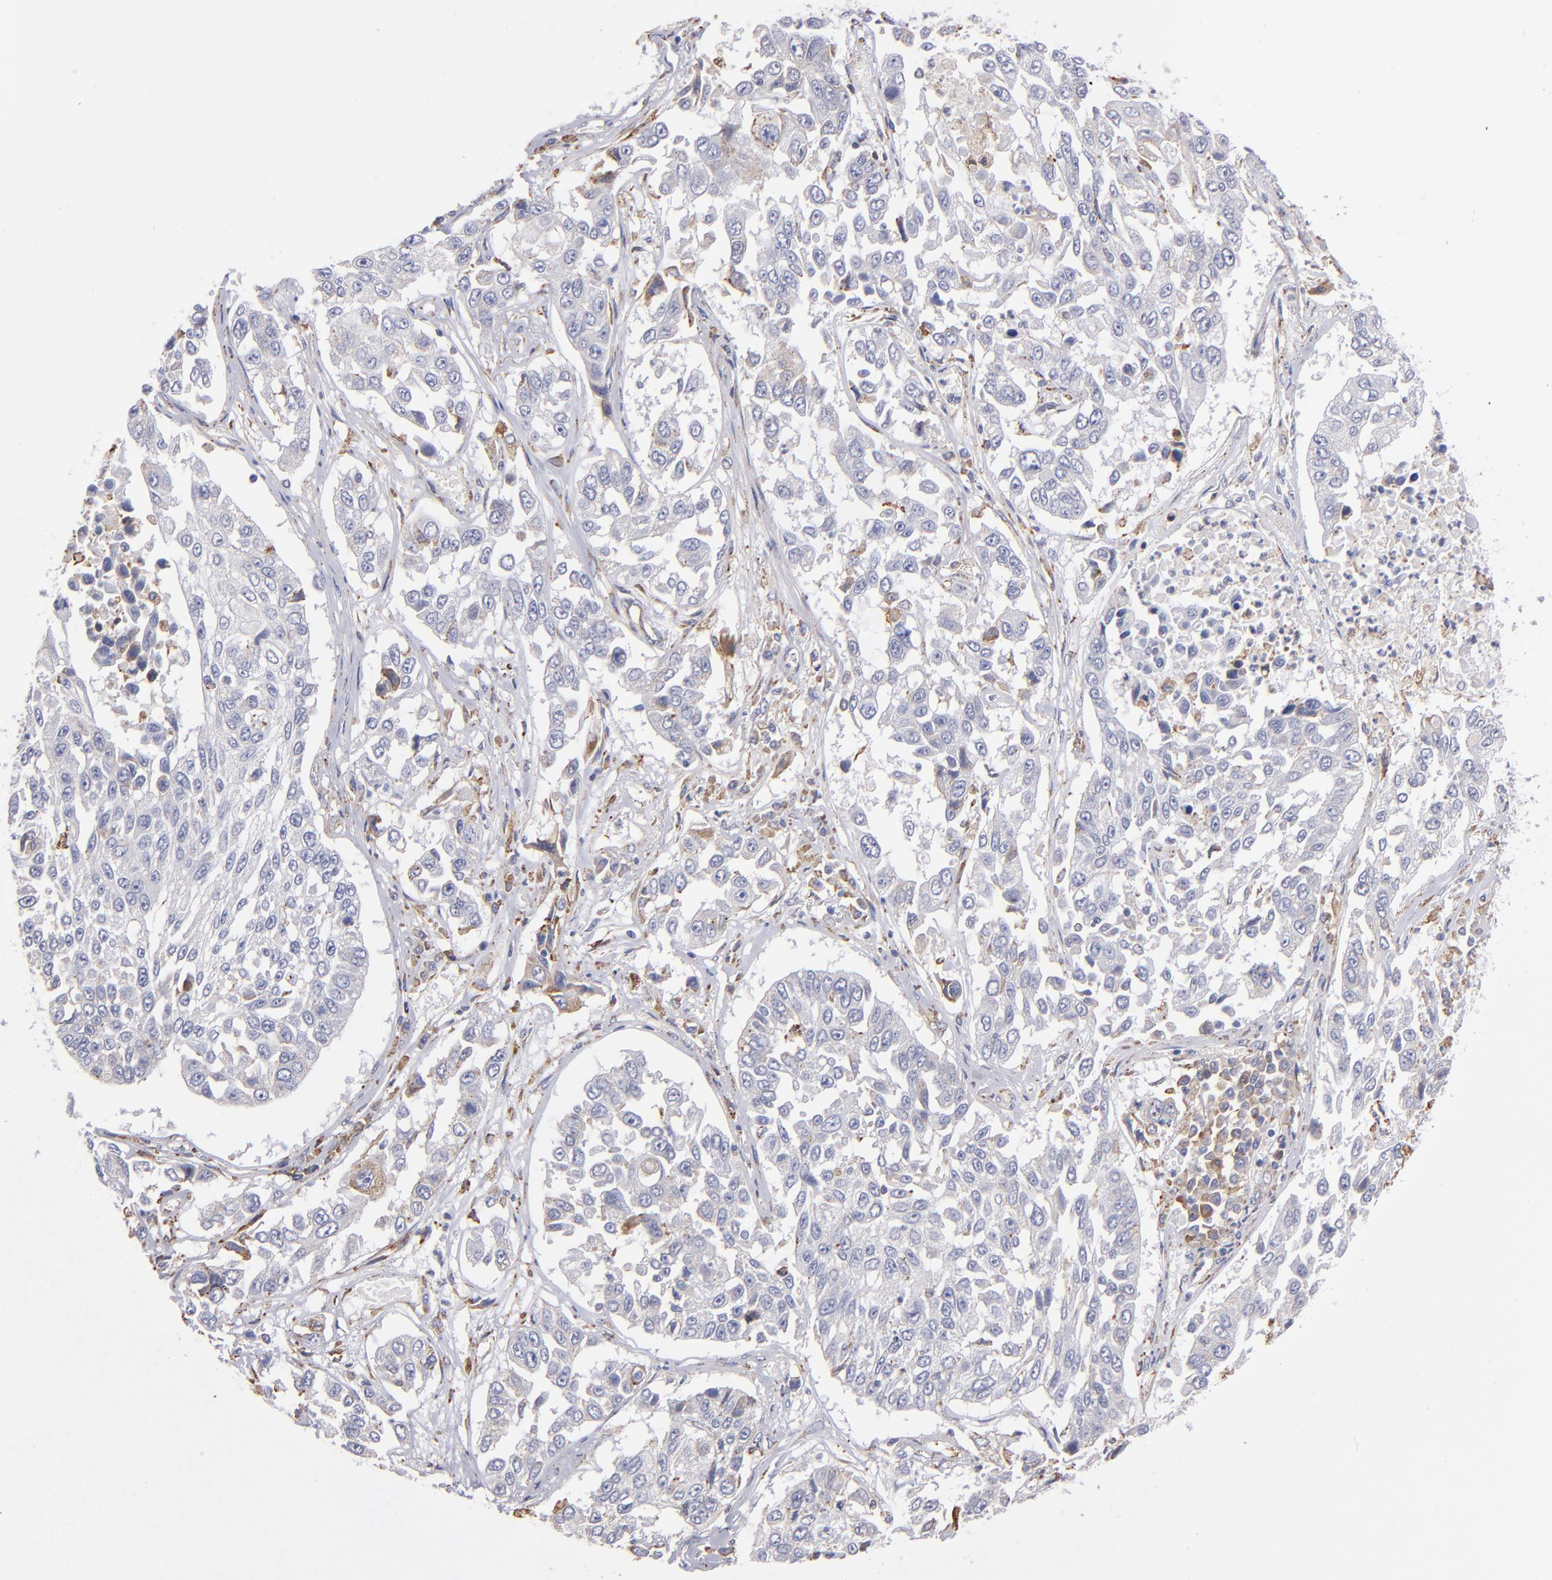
{"staining": {"intensity": "weak", "quantity": "<25%", "location": "cytoplasmic/membranous"}, "tissue": "lung cancer", "cell_type": "Tumor cells", "image_type": "cancer", "snomed": [{"axis": "morphology", "description": "Squamous cell carcinoma, NOS"}, {"axis": "topography", "description": "Lung"}], "caption": "Histopathology image shows no protein expression in tumor cells of lung squamous cell carcinoma tissue.", "gene": "MFGE8", "patient": {"sex": "male", "age": 71}}